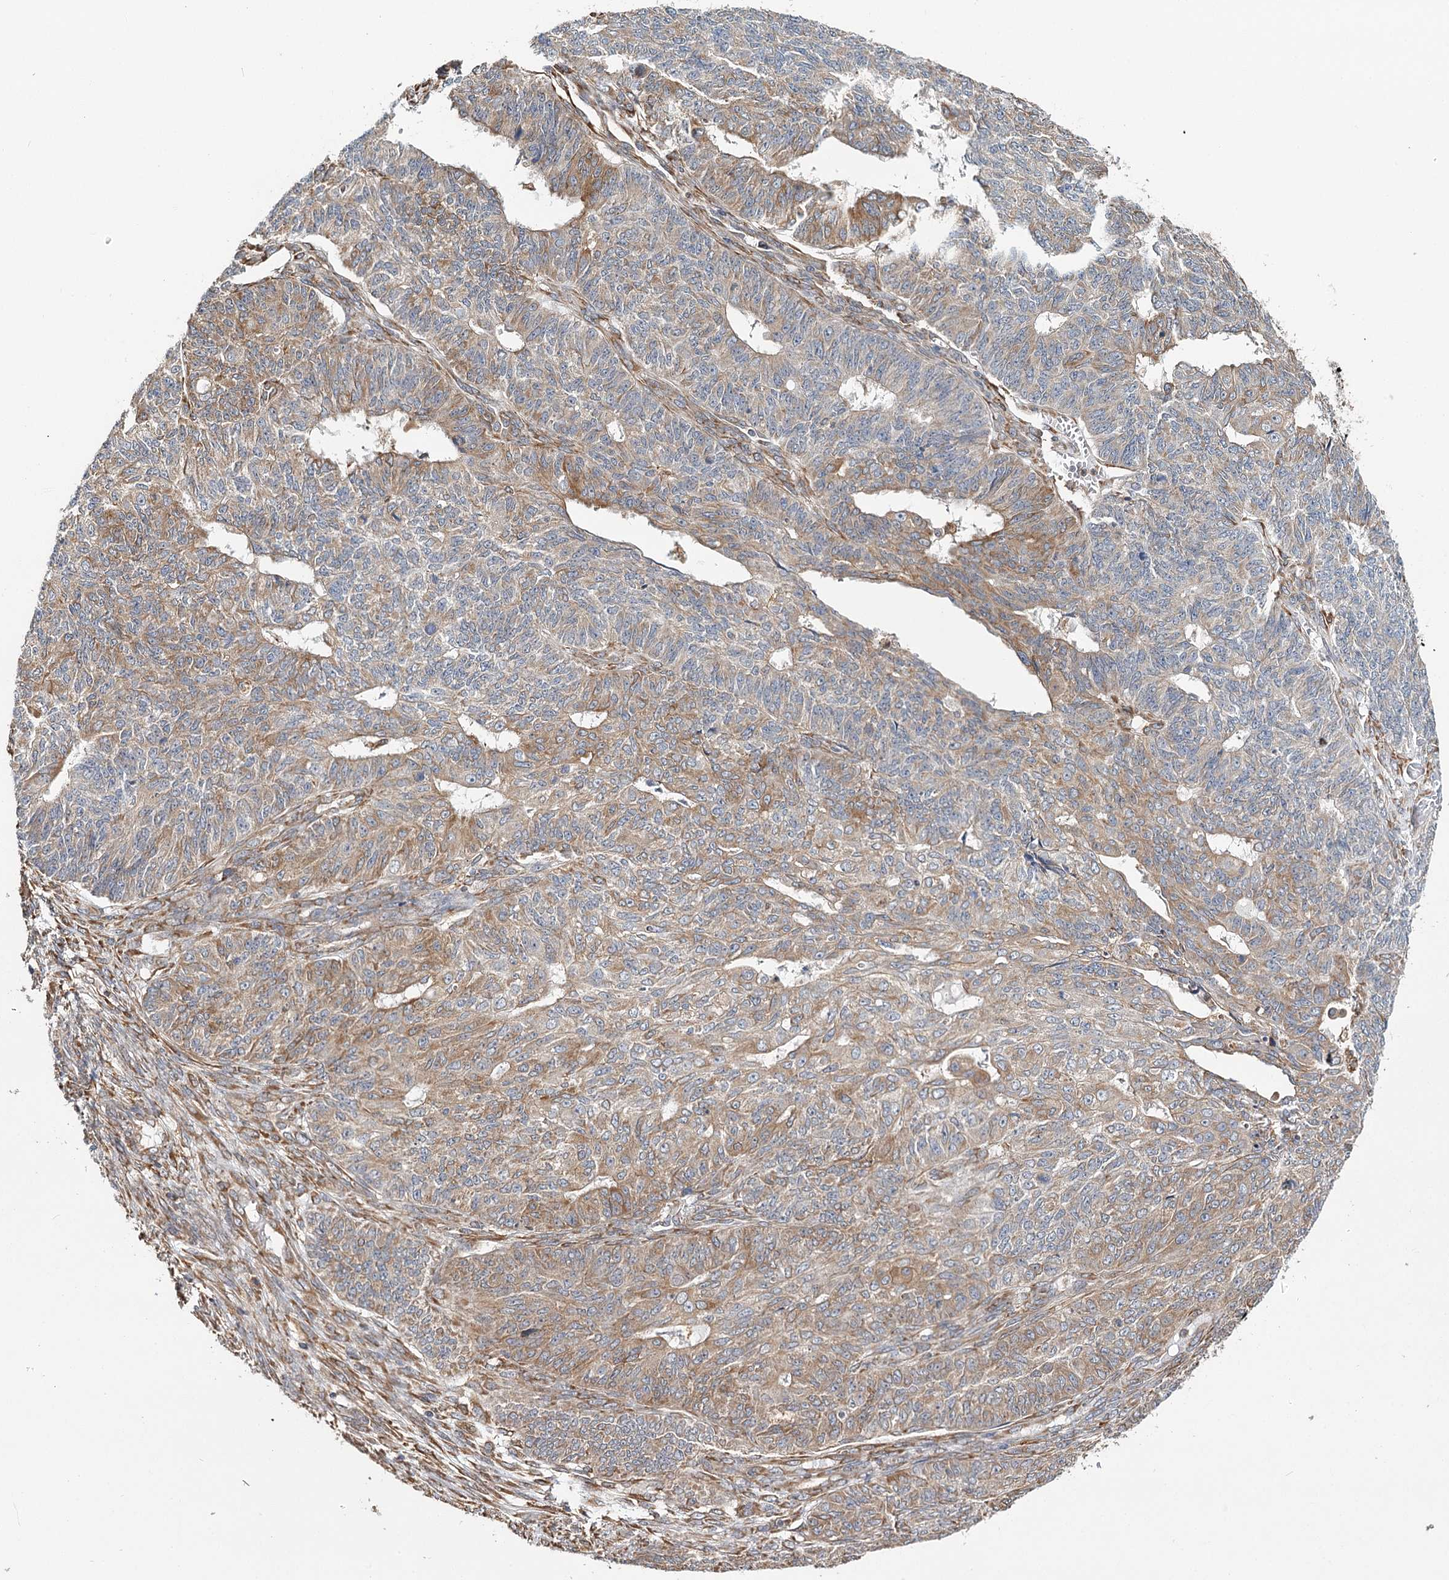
{"staining": {"intensity": "moderate", "quantity": ">75%", "location": "cytoplasmic/membranous"}, "tissue": "endometrial cancer", "cell_type": "Tumor cells", "image_type": "cancer", "snomed": [{"axis": "morphology", "description": "Adenocarcinoma, NOS"}, {"axis": "topography", "description": "Endometrium"}], "caption": "Brown immunohistochemical staining in endometrial cancer (adenocarcinoma) displays moderate cytoplasmic/membranous expression in about >75% of tumor cells.", "gene": "VEGFA", "patient": {"sex": "female", "age": 32}}